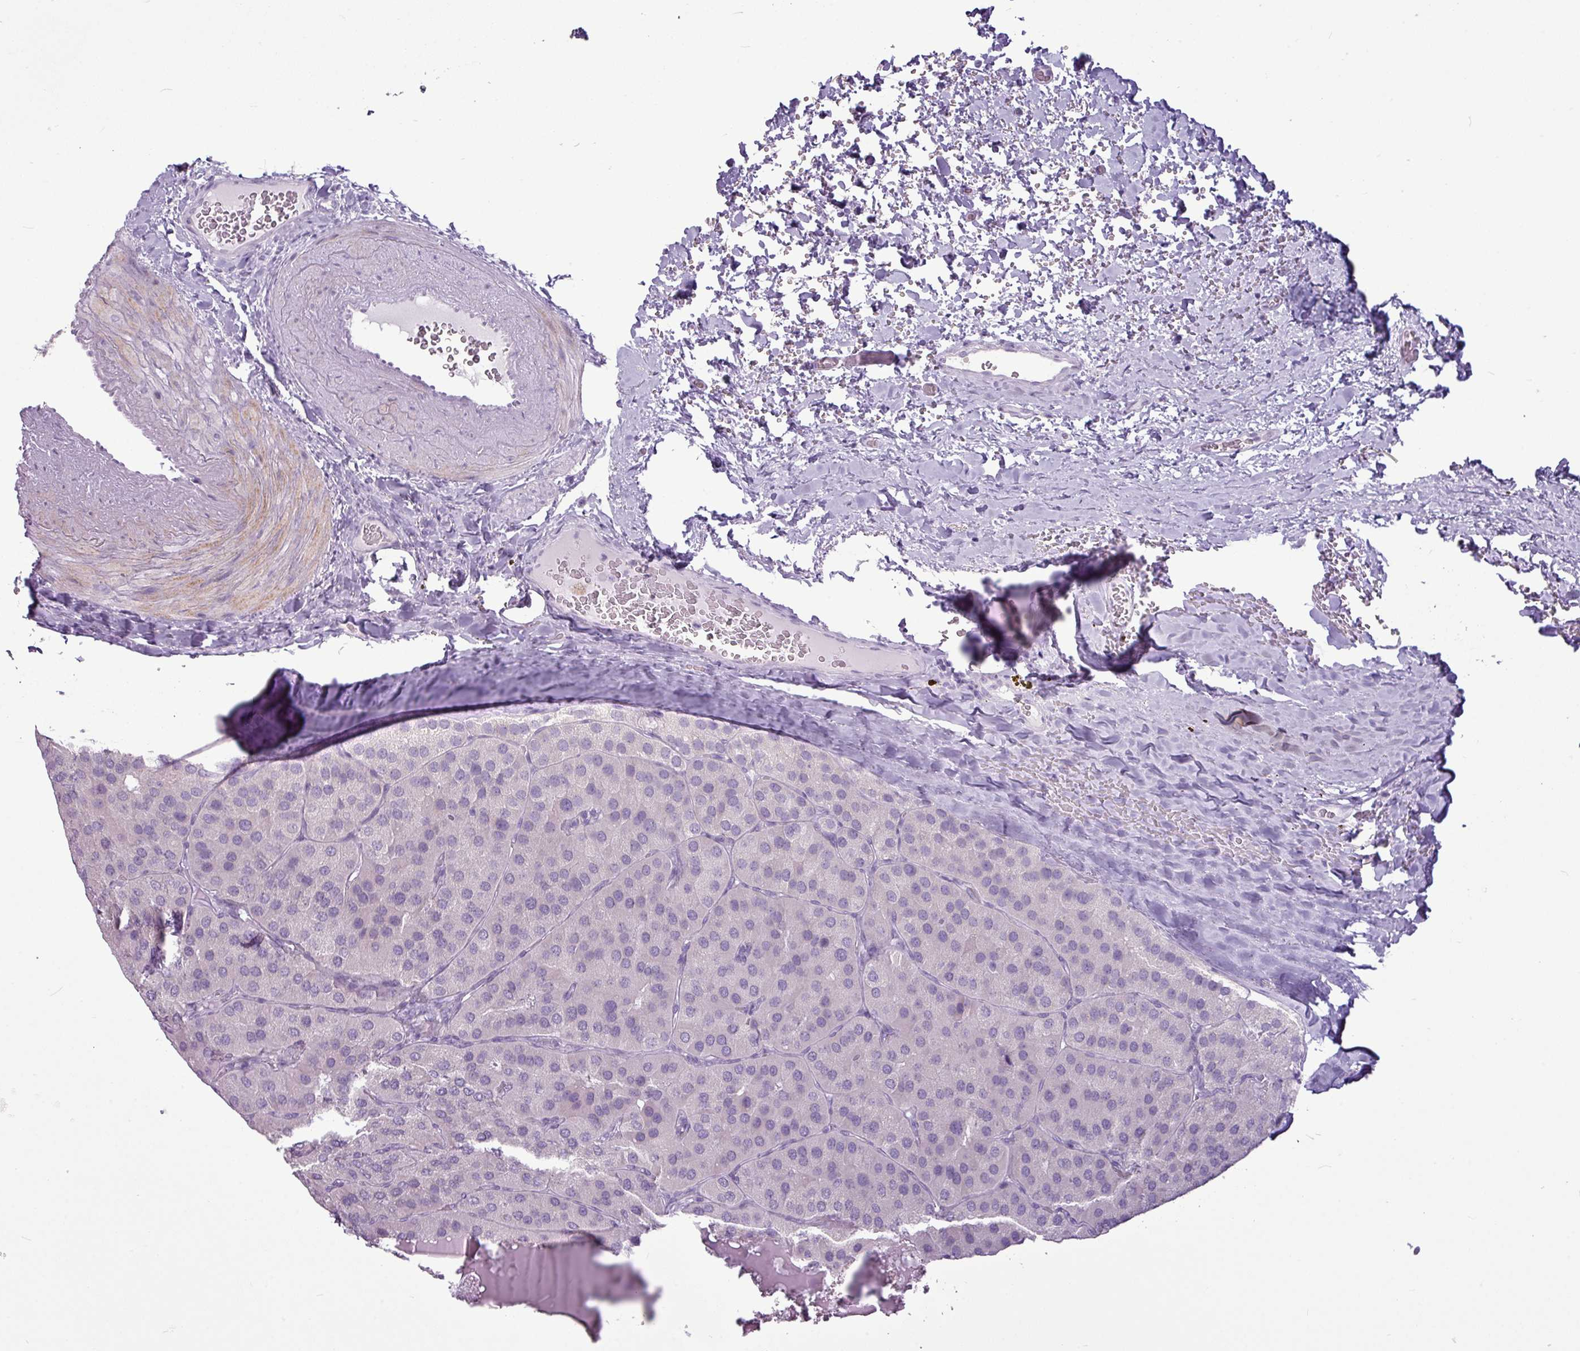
{"staining": {"intensity": "negative", "quantity": "none", "location": "none"}, "tissue": "parathyroid gland", "cell_type": "Glandular cells", "image_type": "normal", "snomed": [{"axis": "morphology", "description": "Normal tissue, NOS"}, {"axis": "morphology", "description": "Adenoma, NOS"}, {"axis": "topography", "description": "Parathyroid gland"}], "caption": "The immunohistochemistry histopathology image has no significant expression in glandular cells of parathyroid gland.", "gene": "AMY2A", "patient": {"sex": "female", "age": 86}}